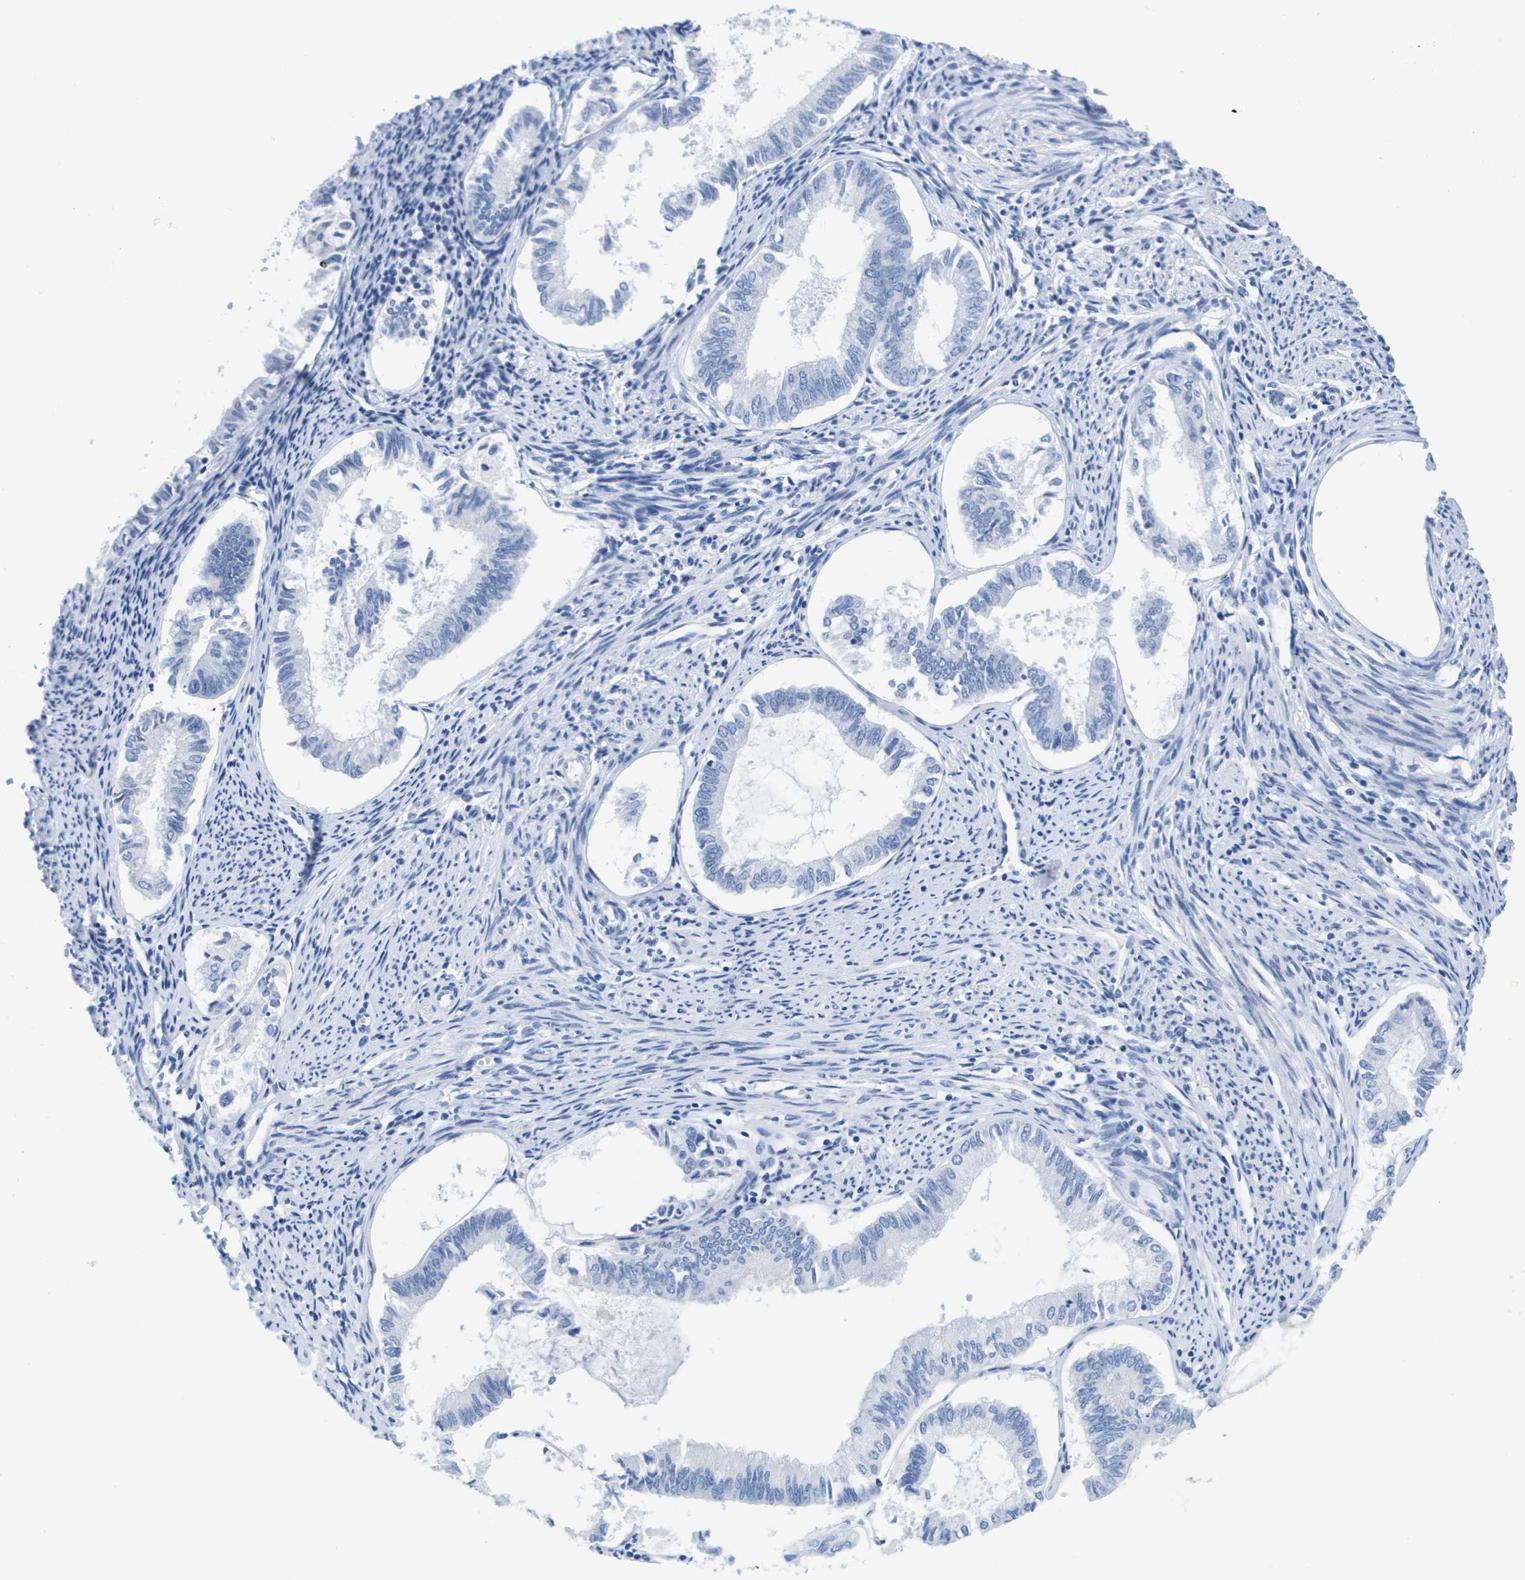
{"staining": {"intensity": "negative", "quantity": "none", "location": "none"}, "tissue": "endometrial cancer", "cell_type": "Tumor cells", "image_type": "cancer", "snomed": [{"axis": "morphology", "description": "Adenocarcinoma, NOS"}, {"axis": "topography", "description": "Endometrium"}], "caption": "Human adenocarcinoma (endometrial) stained for a protein using immunohistochemistry (IHC) displays no expression in tumor cells.", "gene": "APOA1", "patient": {"sex": "female", "age": 86}}